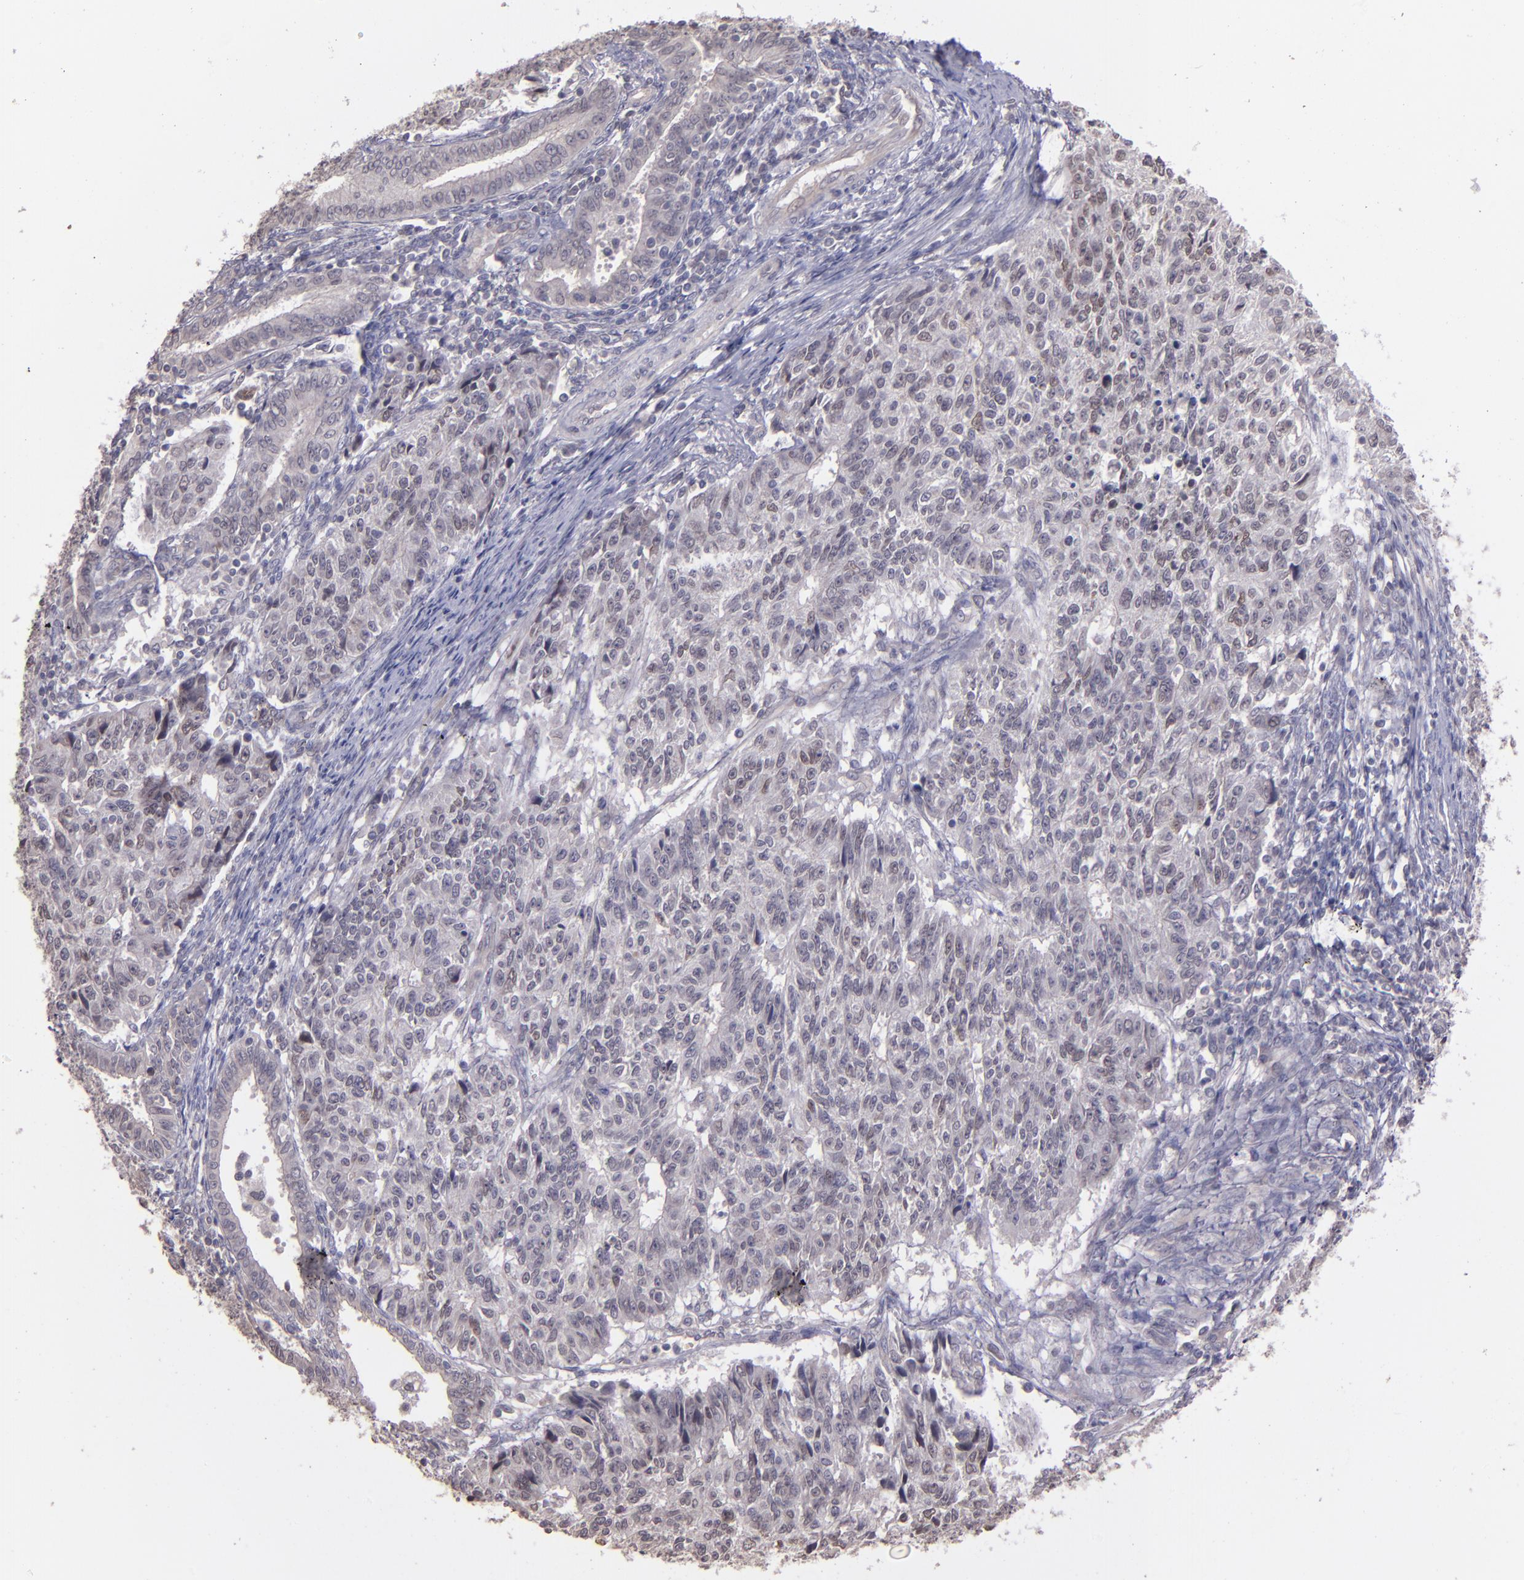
{"staining": {"intensity": "weak", "quantity": "<25%", "location": "nuclear"}, "tissue": "endometrial cancer", "cell_type": "Tumor cells", "image_type": "cancer", "snomed": [{"axis": "morphology", "description": "Adenocarcinoma, NOS"}, {"axis": "topography", "description": "Endometrium"}], "caption": "The IHC micrograph has no significant expression in tumor cells of endometrial adenocarcinoma tissue.", "gene": "NUP62CL", "patient": {"sex": "female", "age": 42}}